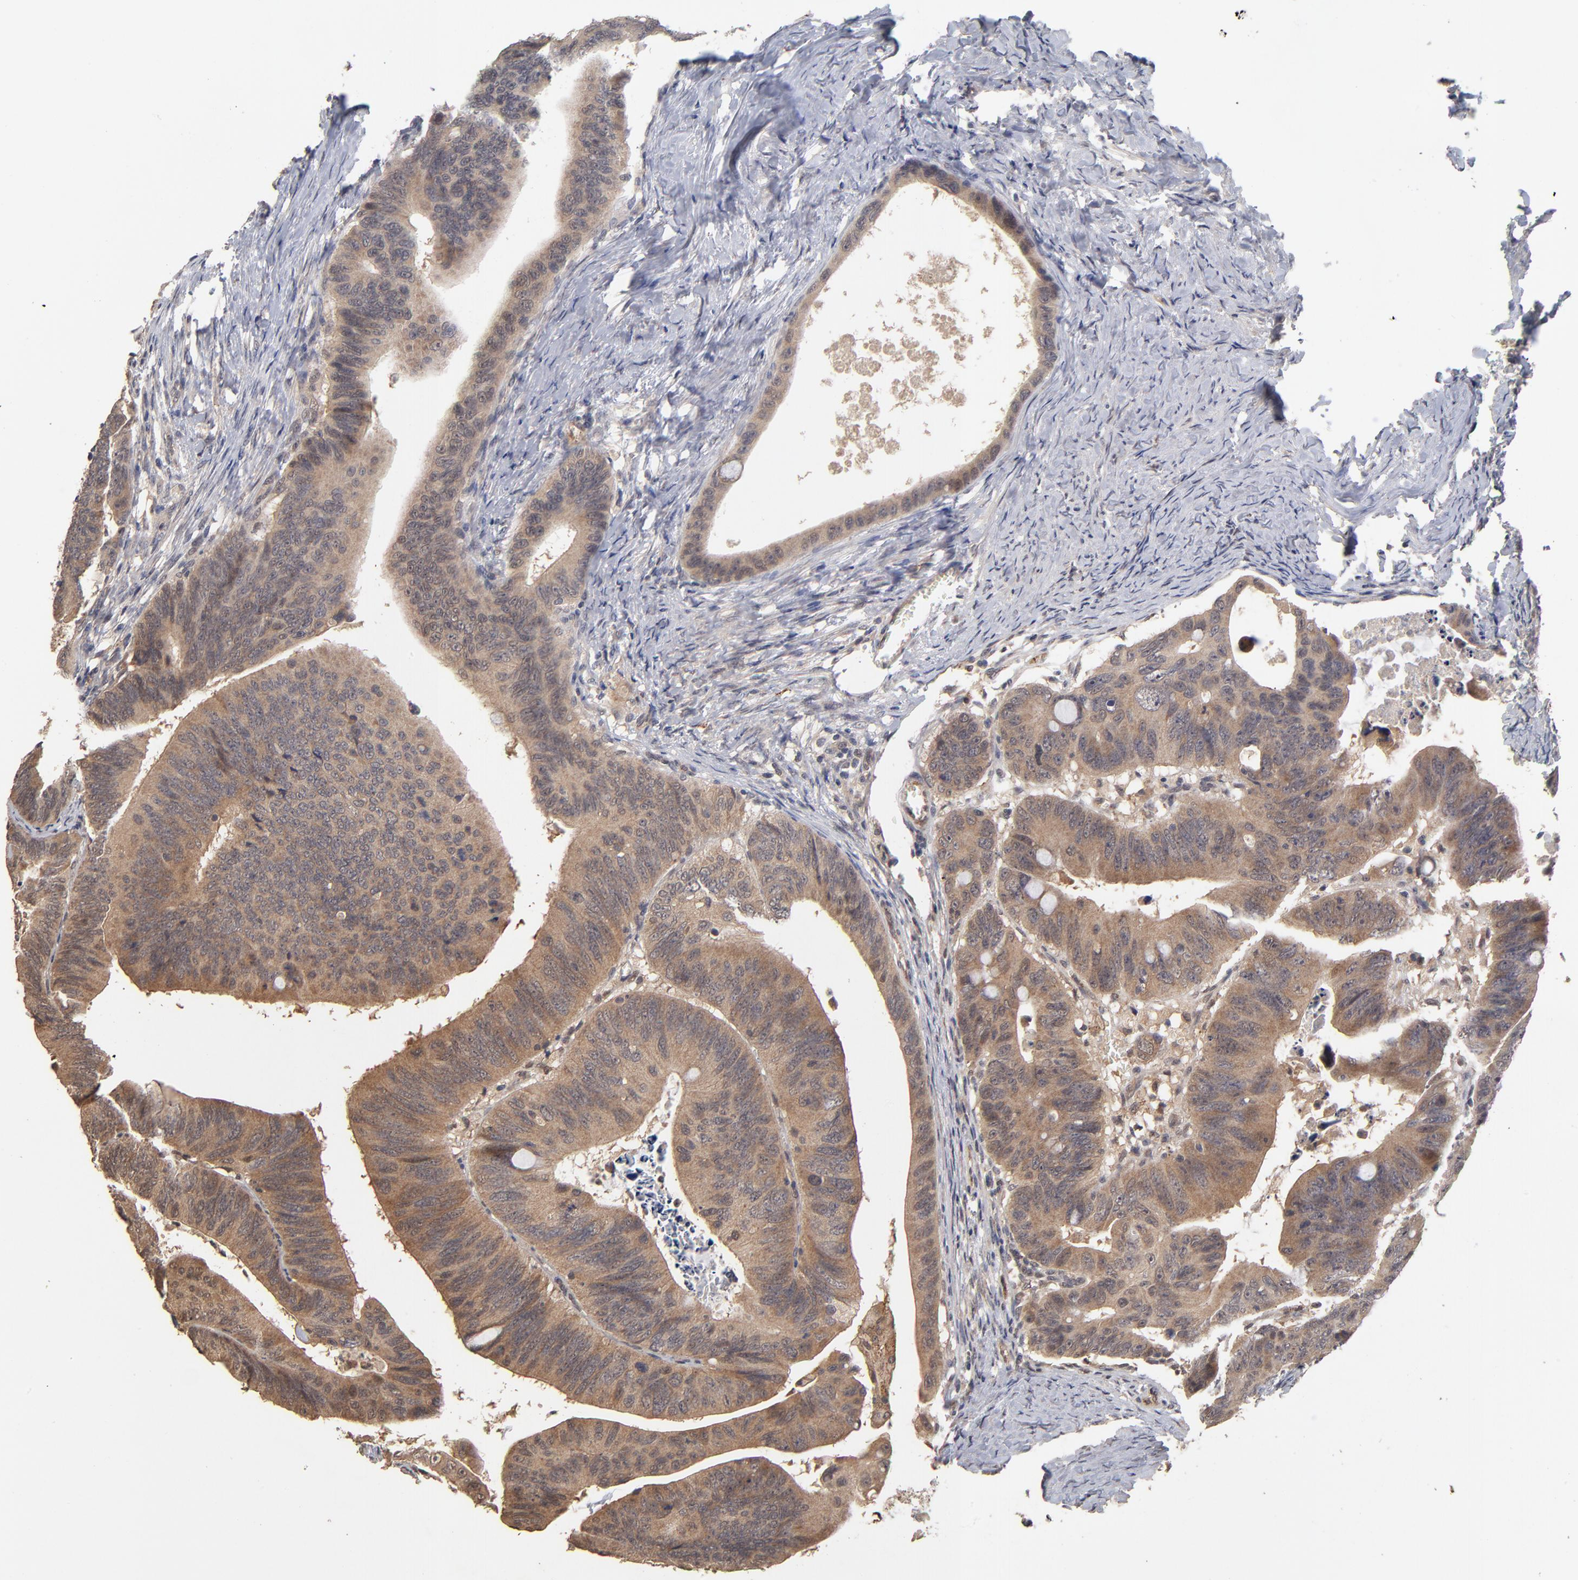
{"staining": {"intensity": "strong", "quantity": ">75%", "location": "cytoplasmic/membranous"}, "tissue": "colorectal cancer", "cell_type": "Tumor cells", "image_type": "cancer", "snomed": [{"axis": "morphology", "description": "Adenocarcinoma, NOS"}, {"axis": "topography", "description": "Colon"}], "caption": "DAB (3,3'-diaminobenzidine) immunohistochemical staining of human colorectal cancer demonstrates strong cytoplasmic/membranous protein staining in about >75% of tumor cells.", "gene": "ASB8", "patient": {"sex": "female", "age": 55}}